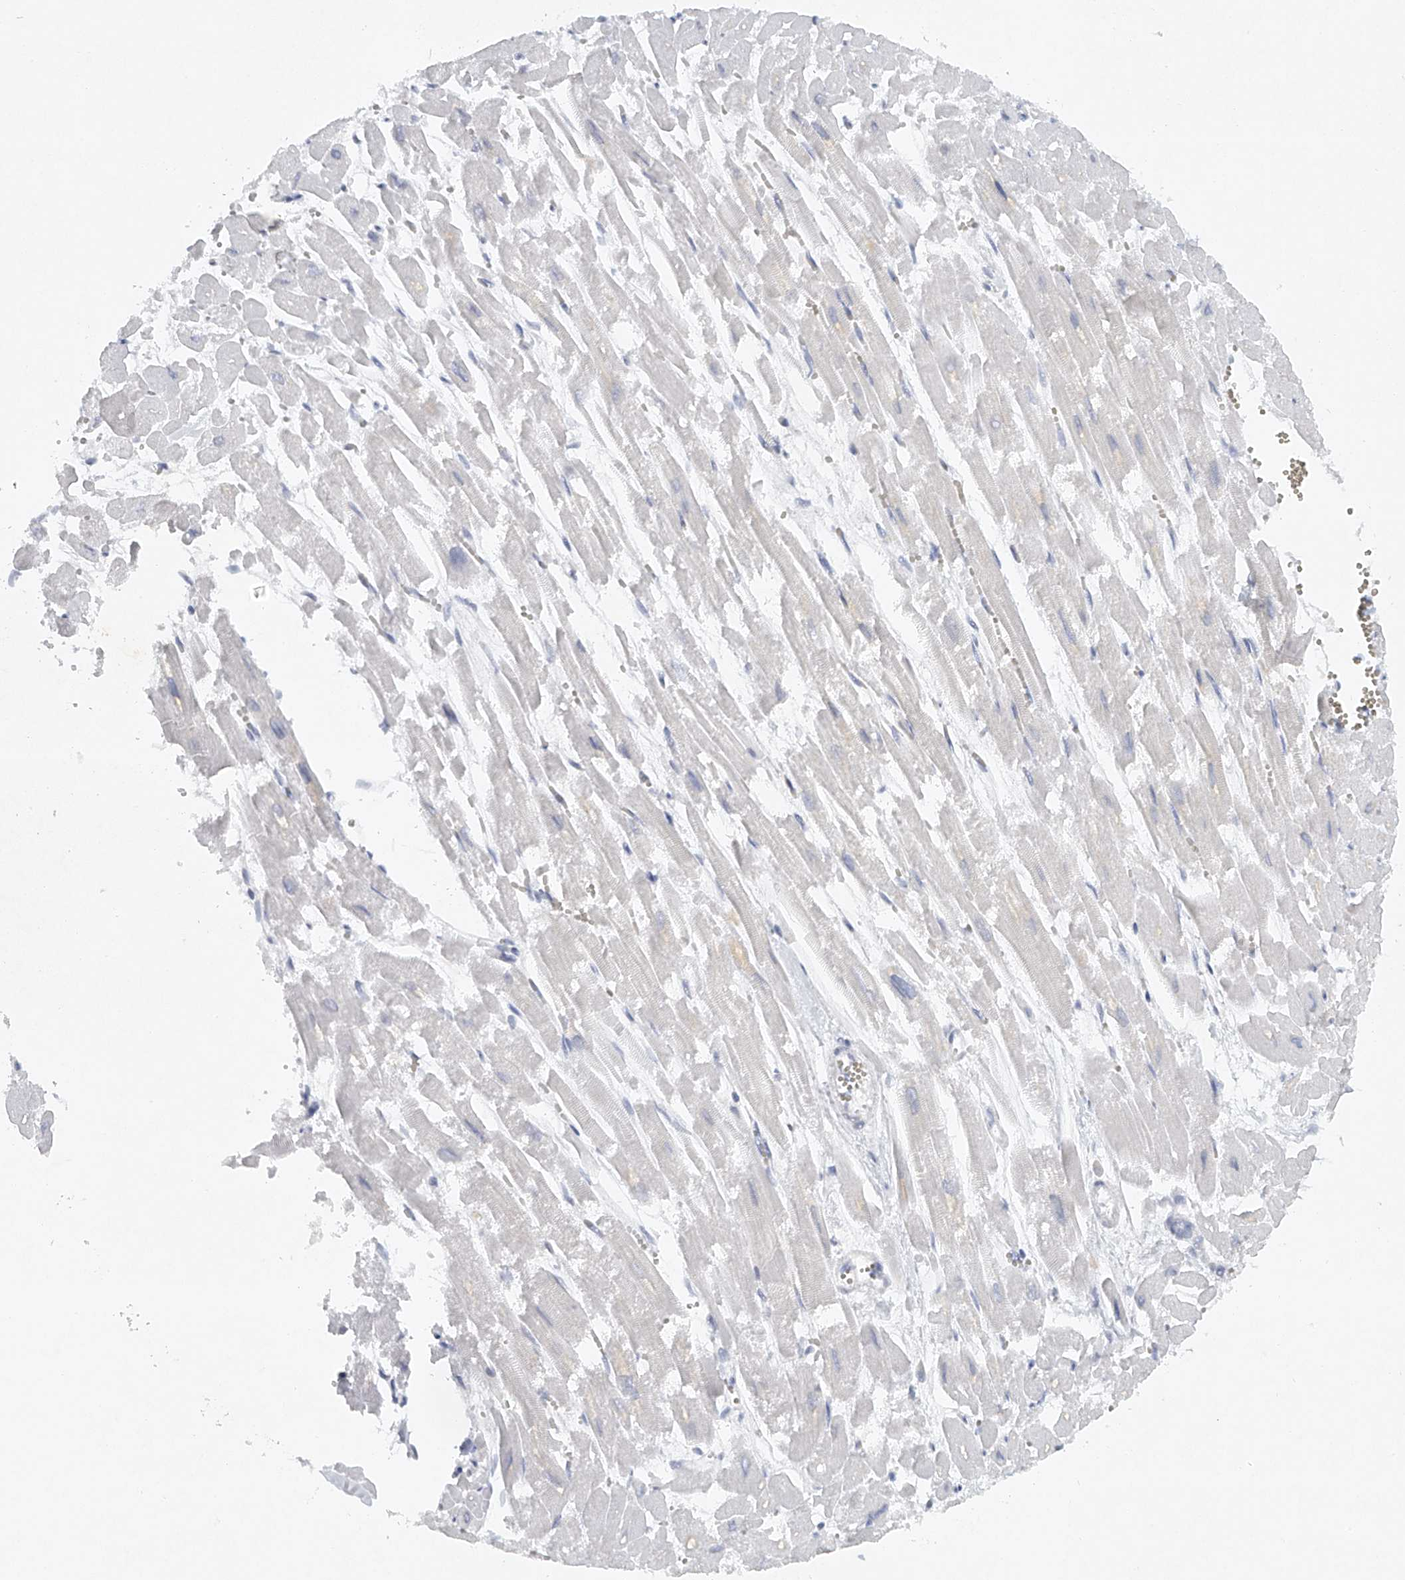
{"staining": {"intensity": "negative", "quantity": "none", "location": "none"}, "tissue": "heart muscle", "cell_type": "Cardiomyocytes", "image_type": "normal", "snomed": [{"axis": "morphology", "description": "Normal tissue, NOS"}, {"axis": "topography", "description": "Heart"}], "caption": "The immunohistochemistry micrograph has no significant positivity in cardiomyocytes of heart muscle. (DAB (3,3'-diaminobenzidine) IHC, high magnification).", "gene": "FAT2", "patient": {"sex": "male", "age": 54}}